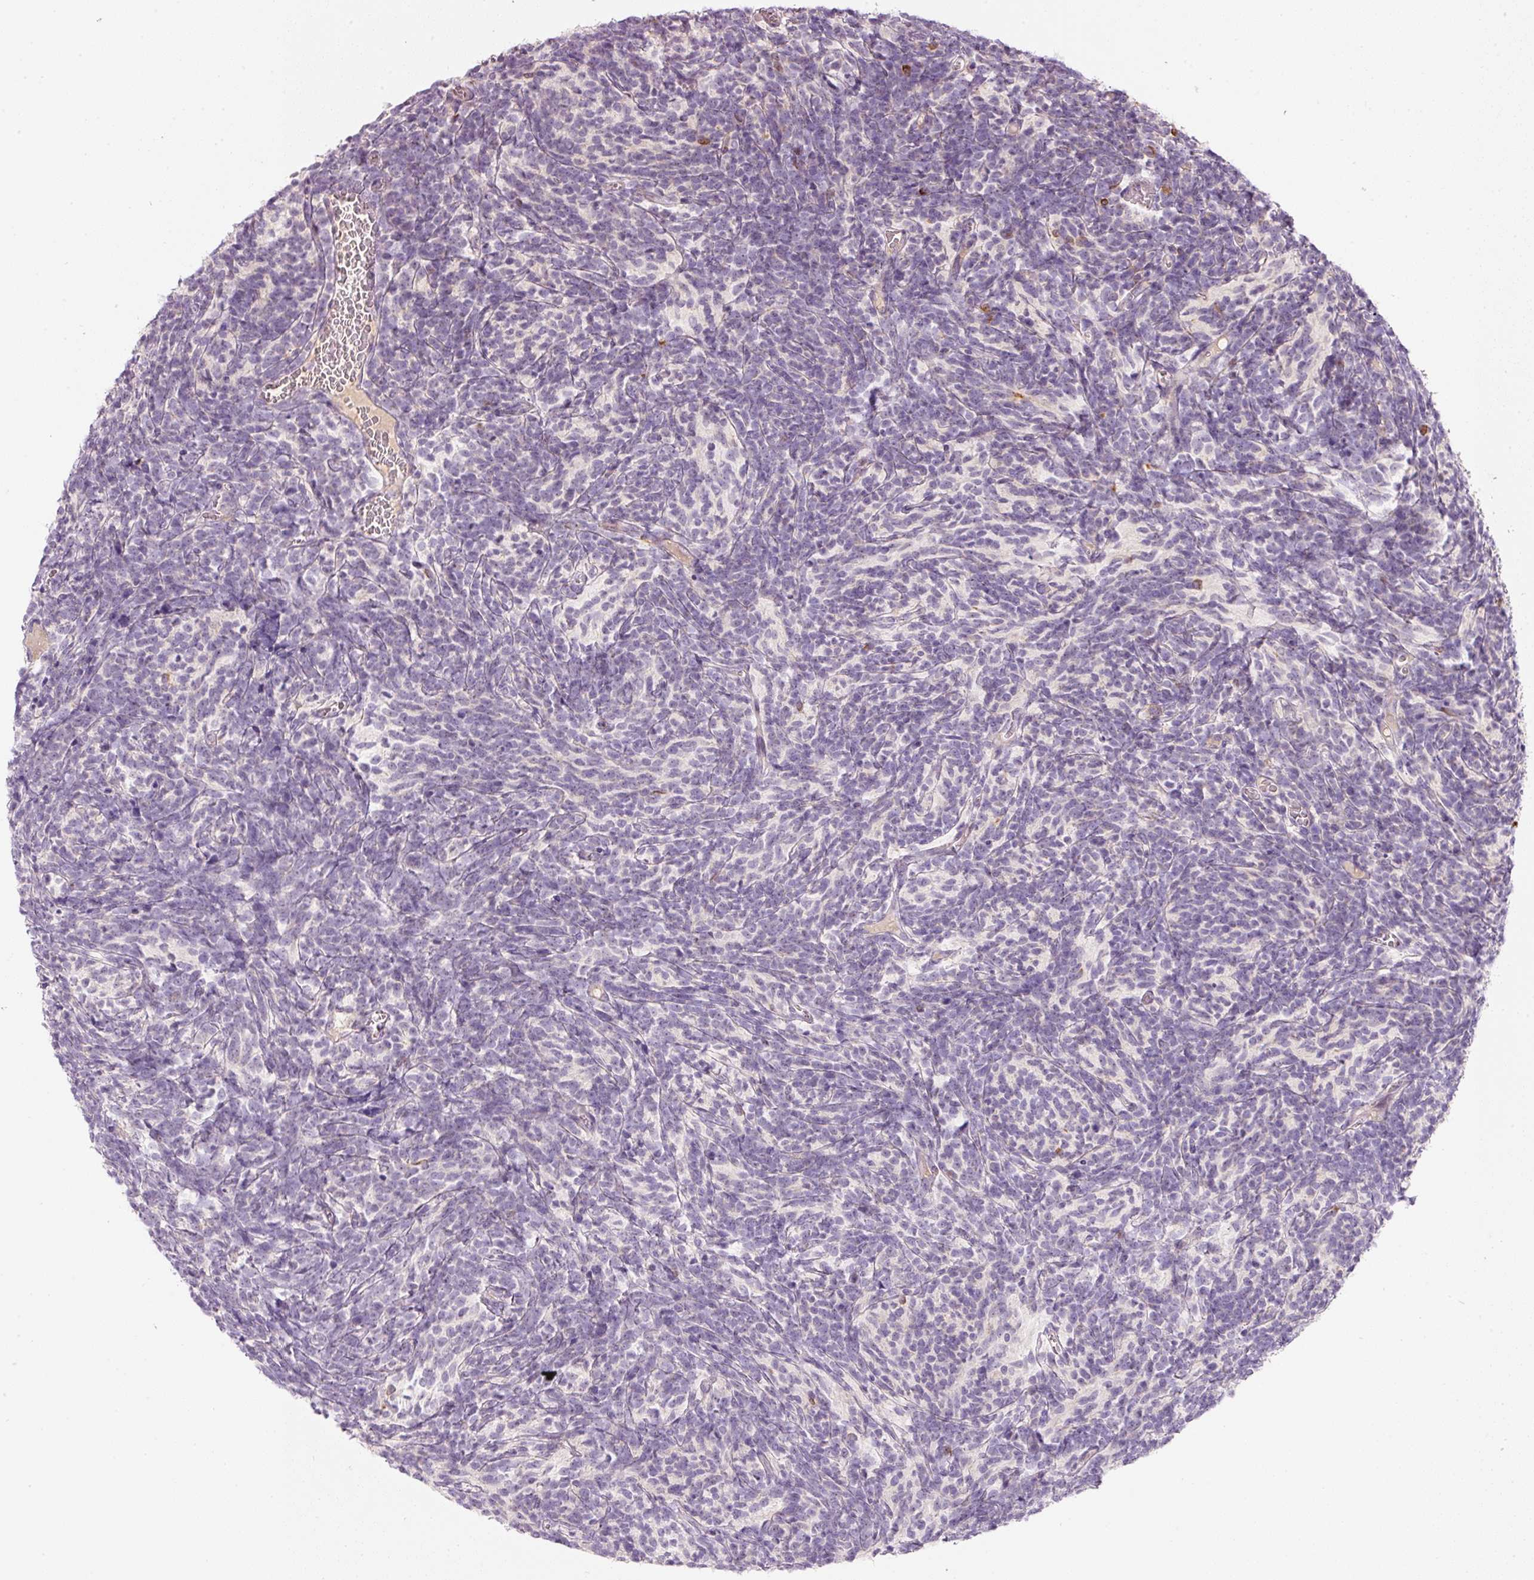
{"staining": {"intensity": "negative", "quantity": "none", "location": "none"}, "tissue": "glioma", "cell_type": "Tumor cells", "image_type": "cancer", "snomed": [{"axis": "morphology", "description": "Glioma, malignant, Low grade"}, {"axis": "topography", "description": "Brain"}], "caption": "The photomicrograph reveals no staining of tumor cells in malignant glioma (low-grade).", "gene": "TMEM37", "patient": {"sex": "female", "age": 1}}